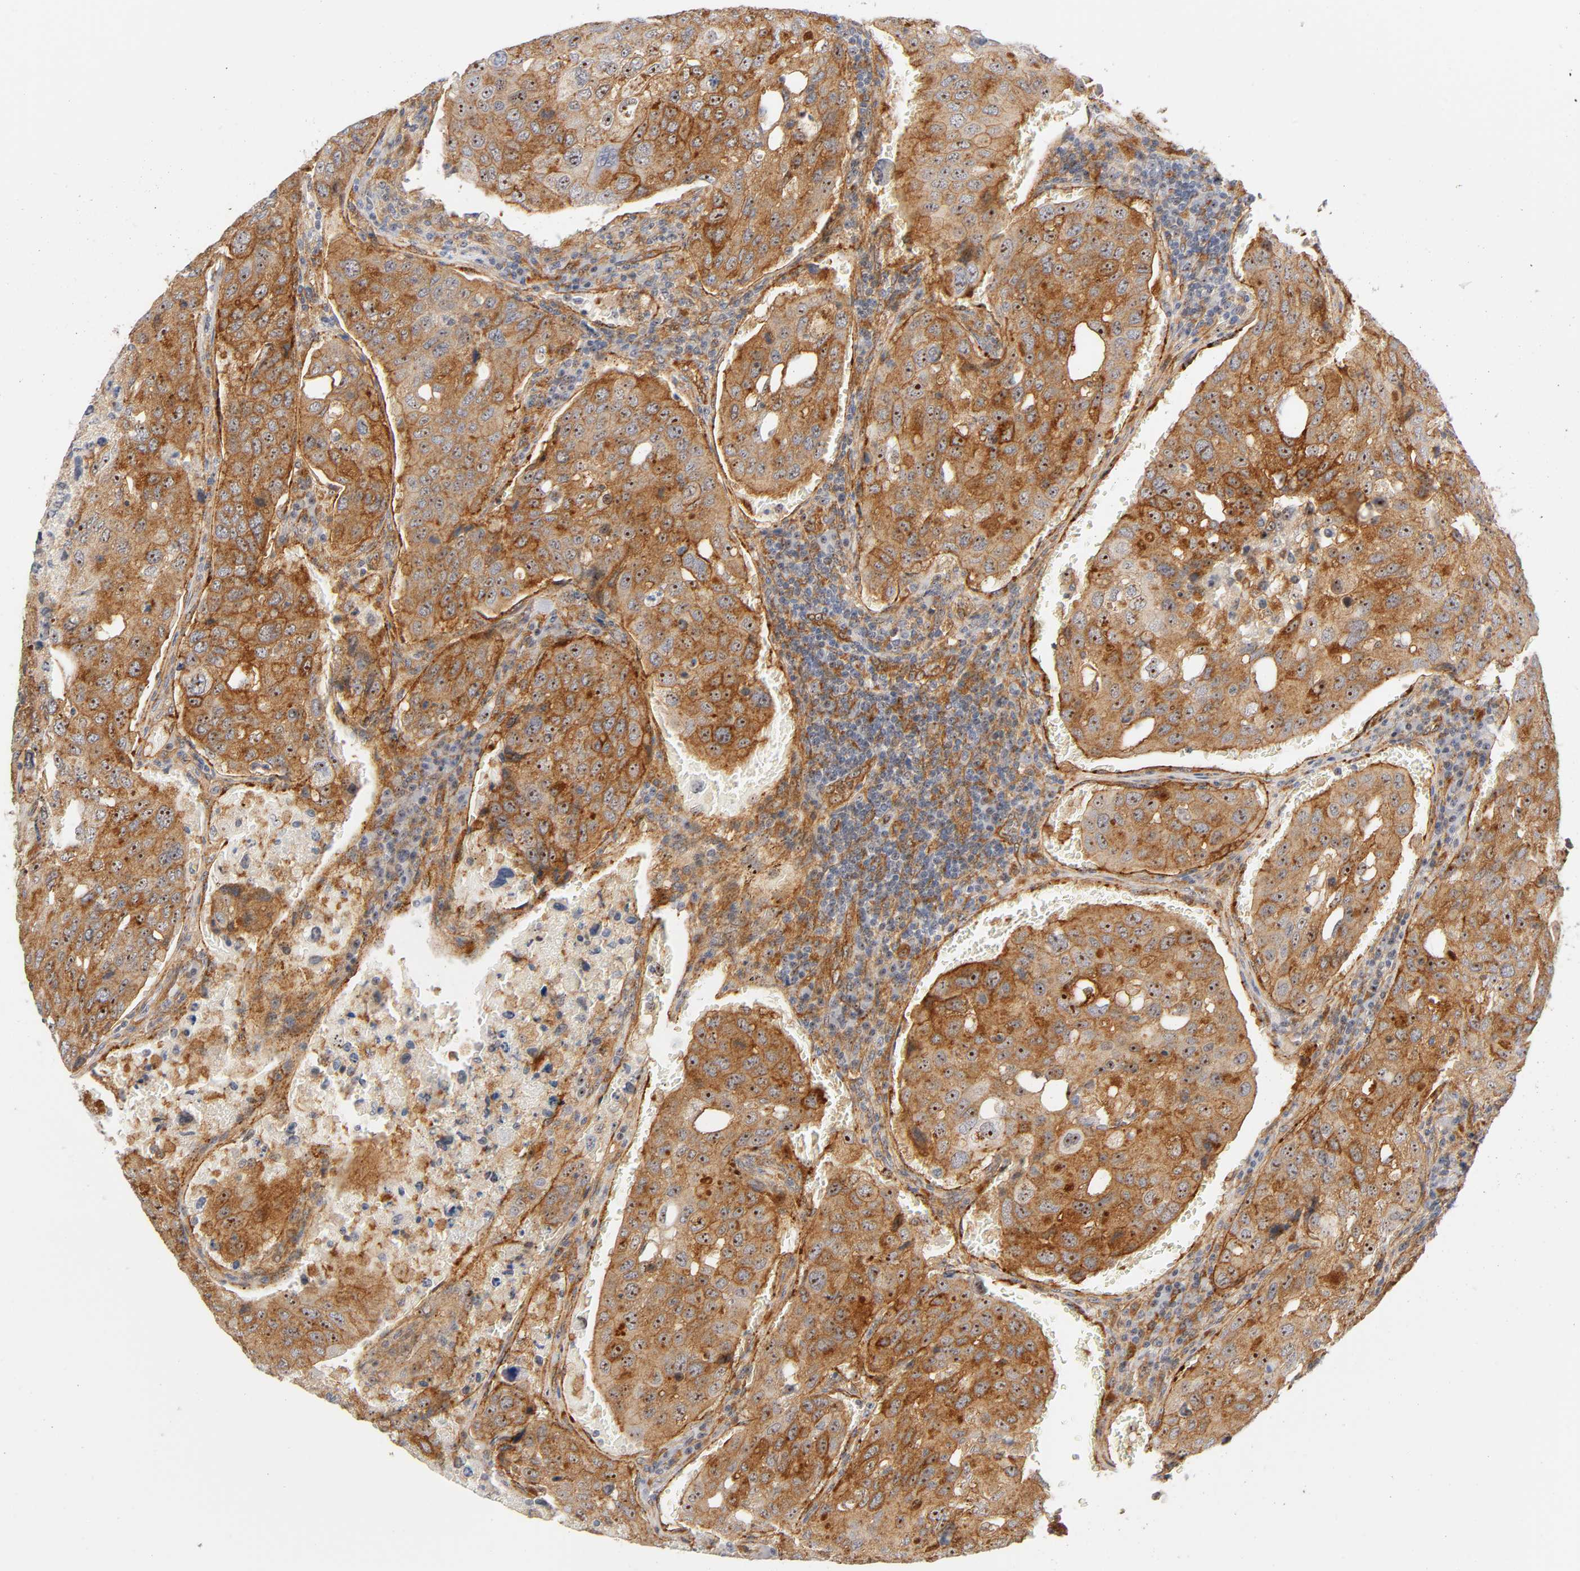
{"staining": {"intensity": "strong", "quantity": ">75%", "location": "cytoplasmic/membranous,nuclear"}, "tissue": "urothelial cancer", "cell_type": "Tumor cells", "image_type": "cancer", "snomed": [{"axis": "morphology", "description": "Urothelial carcinoma, High grade"}, {"axis": "topography", "description": "Lymph node"}, {"axis": "topography", "description": "Urinary bladder"}], "caption": "Urothelial cancer was stained to show a protein in brown. There is high levels of strong cytoplasmic/membranous and nuclear expression in approximately >75% of tumor cells. Immunohistochemistry stains the protein of interest in brown and the nuclei are stained blue.", "gene": "PLD1", "patient": {"sex": "male", "age": 51}}